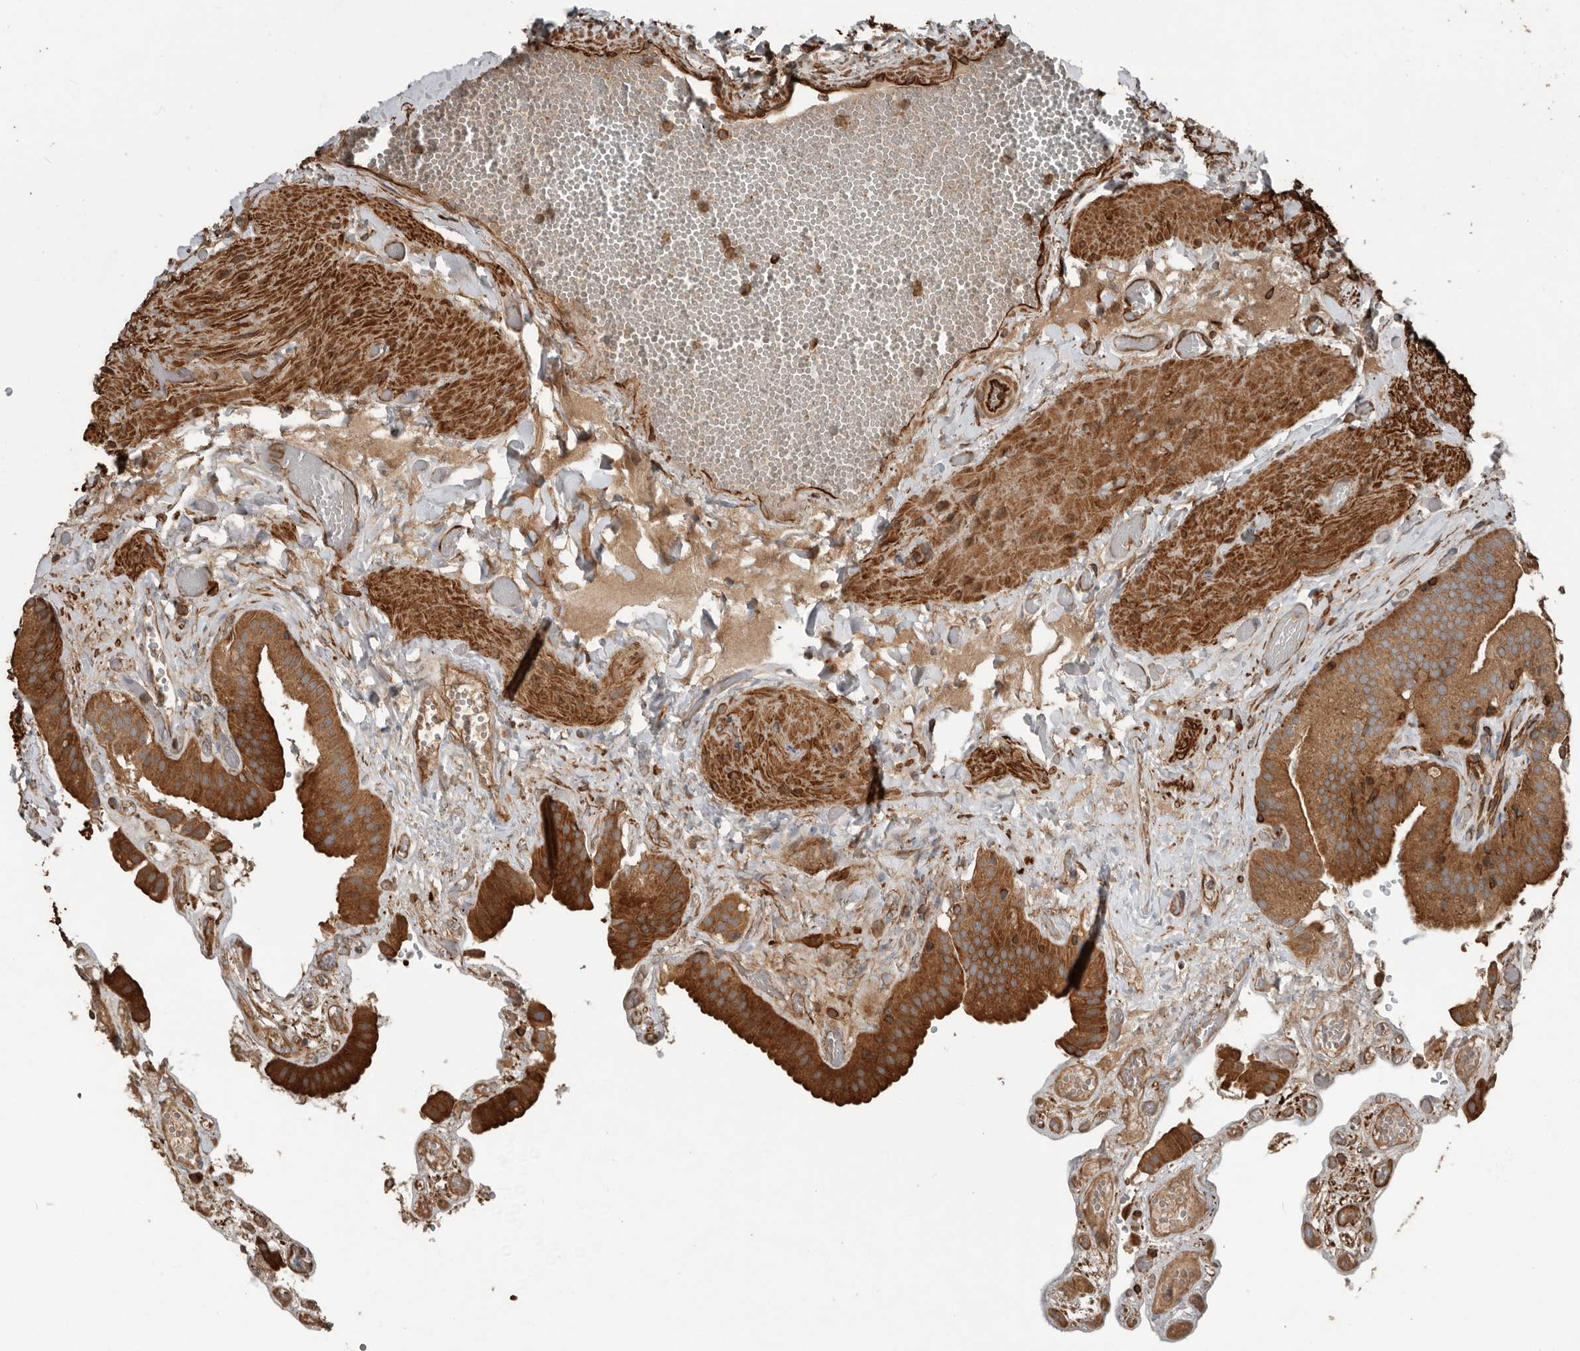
{"staining": {"intensity": "strong", "quantity": ">75%", "location": "cytoplasmic/membranous"}, "tissue": "gallbladder", "cell_type": "Glandular cells", "image_type": "normal", "snomed": [{"axis": "morphology", "description": "Normal tissue, NOS"}, {"axis": "topography", "description": "Gallbladder"}], "caption": "Gallbladder stained with immunohistochemistry shows strong cytoplasmic/membranous positivity in approximately >75% of glandular cells.", "gene": "YOD1", "patient": {"sex": "female", "age": 64}}